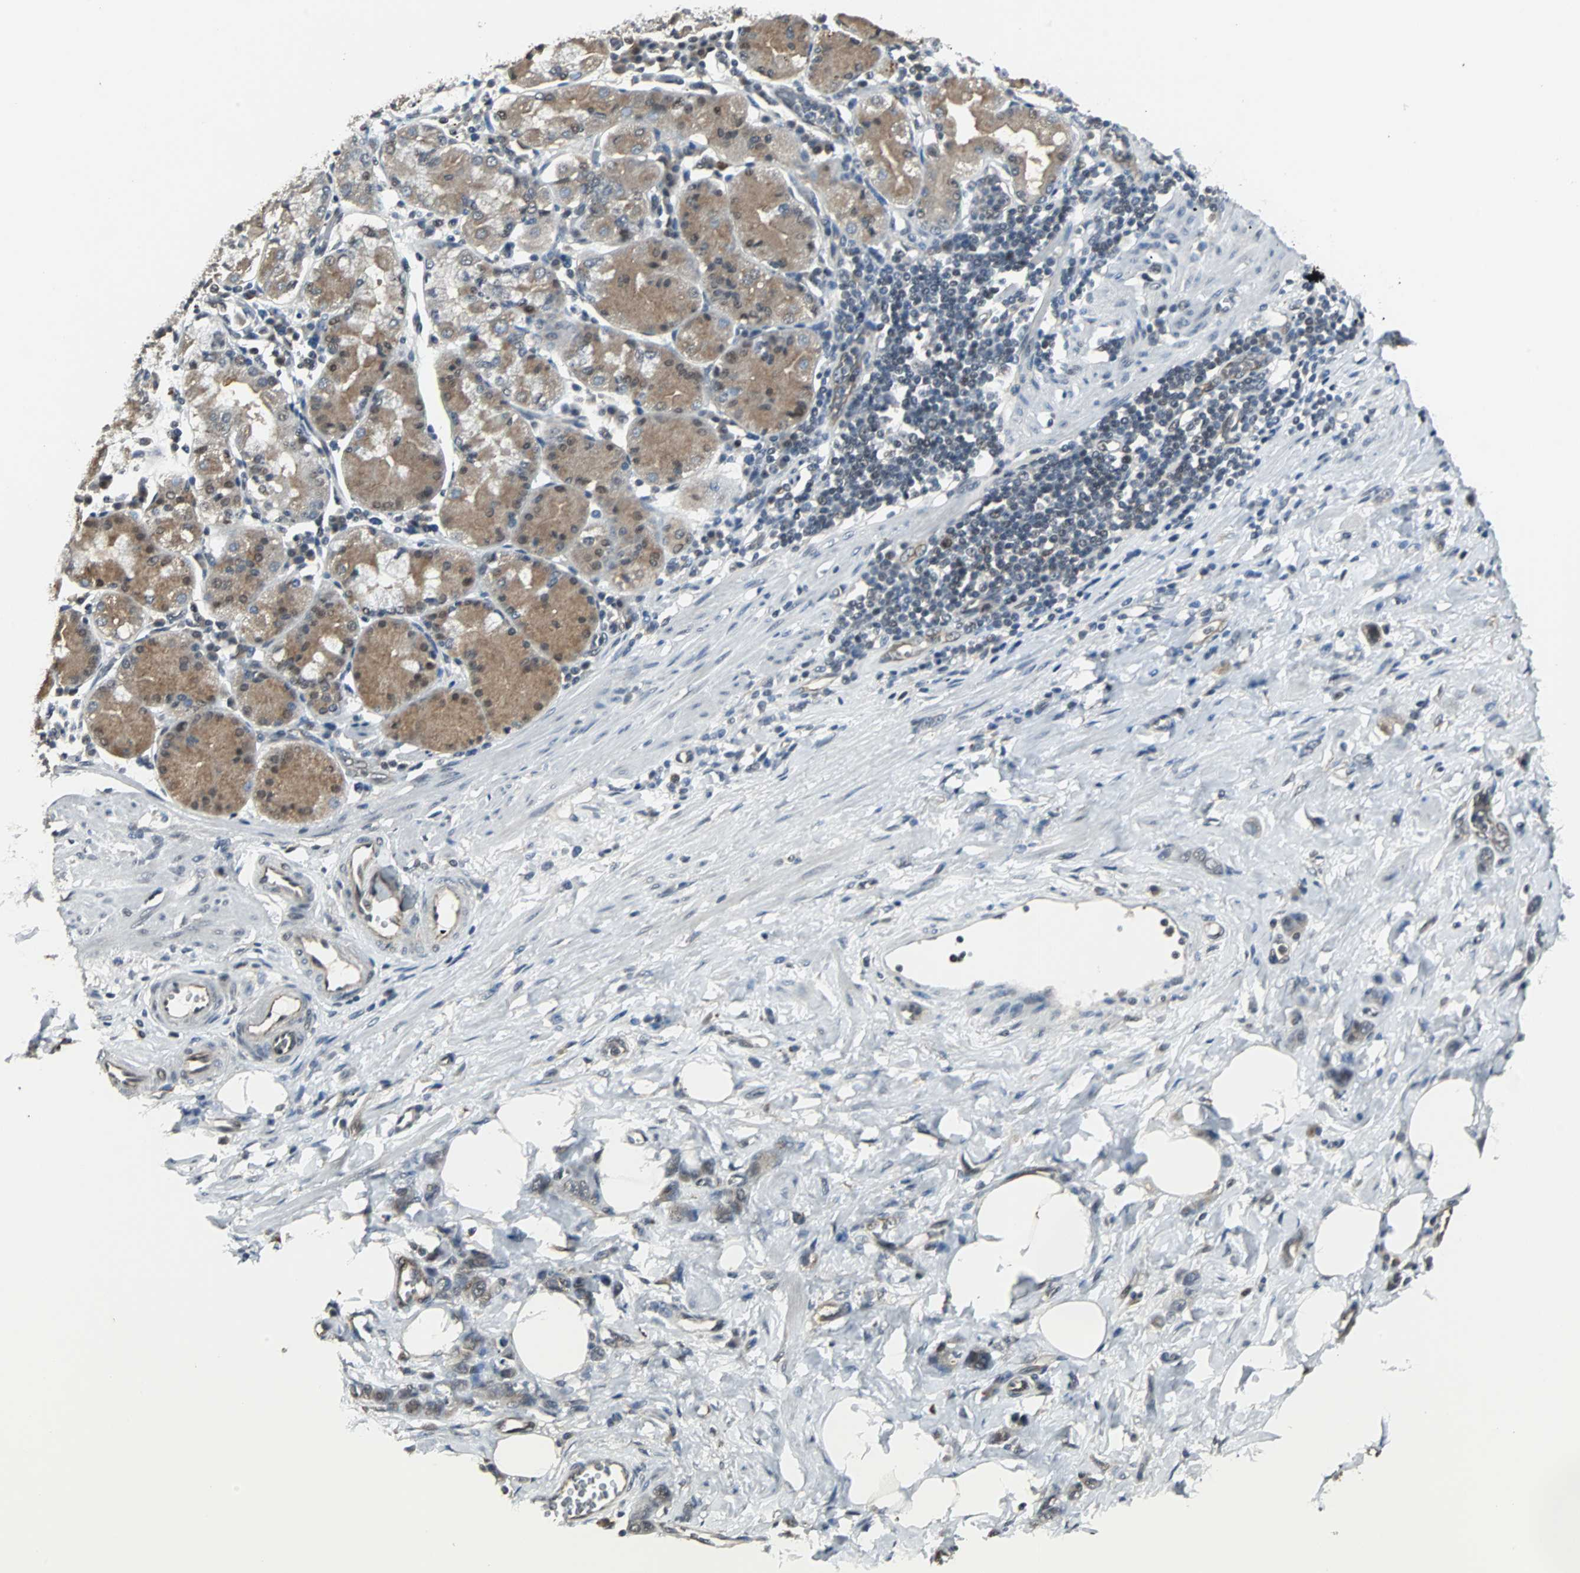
{"staining": {"intensity": "moderate", "quantity": ">75%", "location": "cytoplasmic/membranous,nuclear"}, "tissue": "stomach cancer", "cell_type": "Tumor cells", "image_type": "cancer", "snomed": [{"axis": "morphology", "description": "Adenocarcinoma, NOS"}, {"axis": "topography", "description": "Stomach"}], "caption": "Stomach adenocarcinoma tissue demonstrates moderate cytoplasmic/membranous and nuclear staining in about >75% of tumor cells The staining was performed using DAB to visualize the protein expression in brown, while the nuclei were stained in blue with hematoxylin (Magnification: 20x).", "gene": "MED4", "patient": {"sex": "male", "age": 82}}